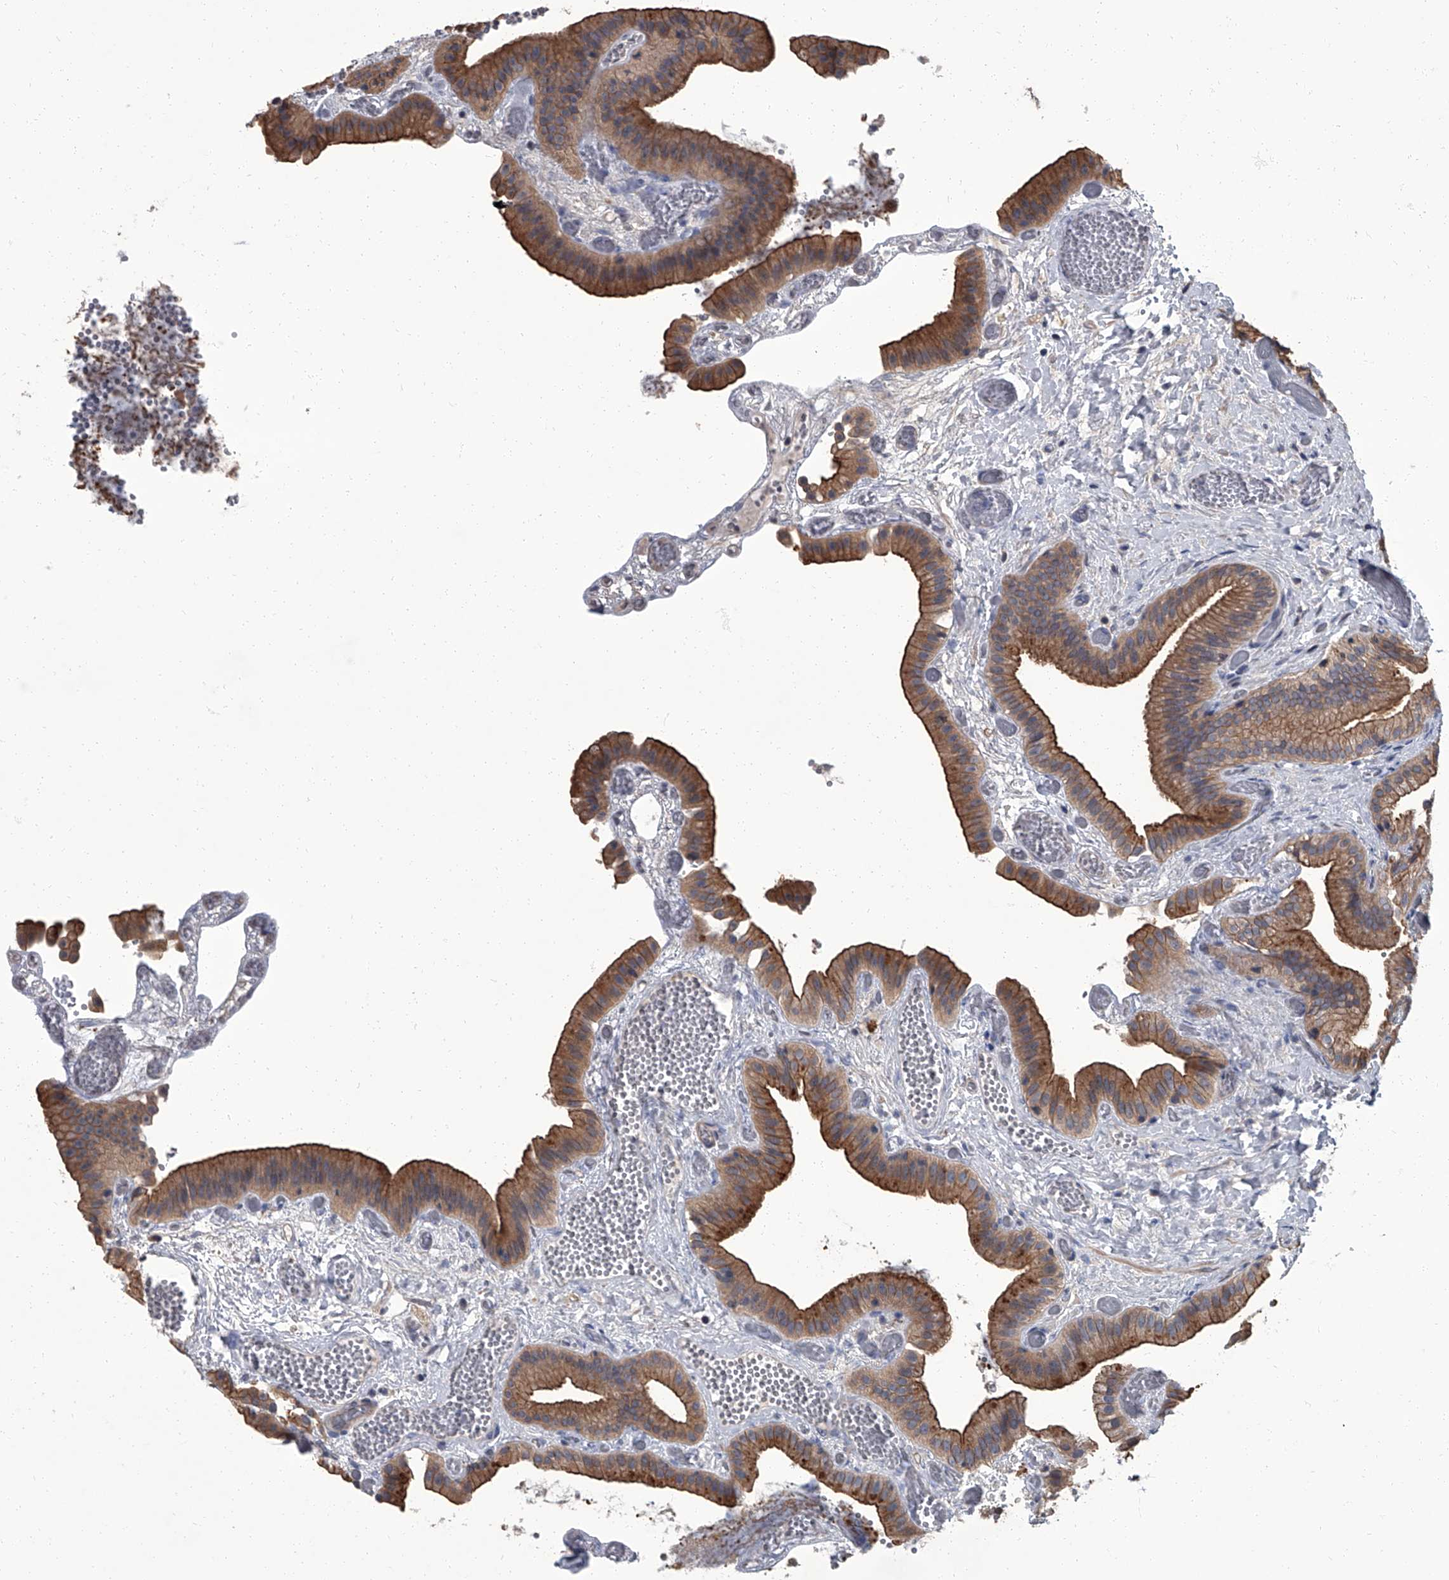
{"staining": {"intensity": "strong", "quantity": ">75%", "location": "cytoplasmic/membranous"}, "tissue": "gallbladder", "cell_type": "Glandular cells", "image_type": "normal", "snomed": [{"axis": "morphology", "description": "Normal tissue, NOS"}, {"axis": "topography", "description": "Gallbladder"}], "caption": "Immunohistochemical staining of unremarkable gallbladder exhibits high levels of strong cytoplasmic/membranous staining in approximately >75% of glandular cells.", "gene": "SIRT4", "patient": {"sex": "female", "age": 64}}